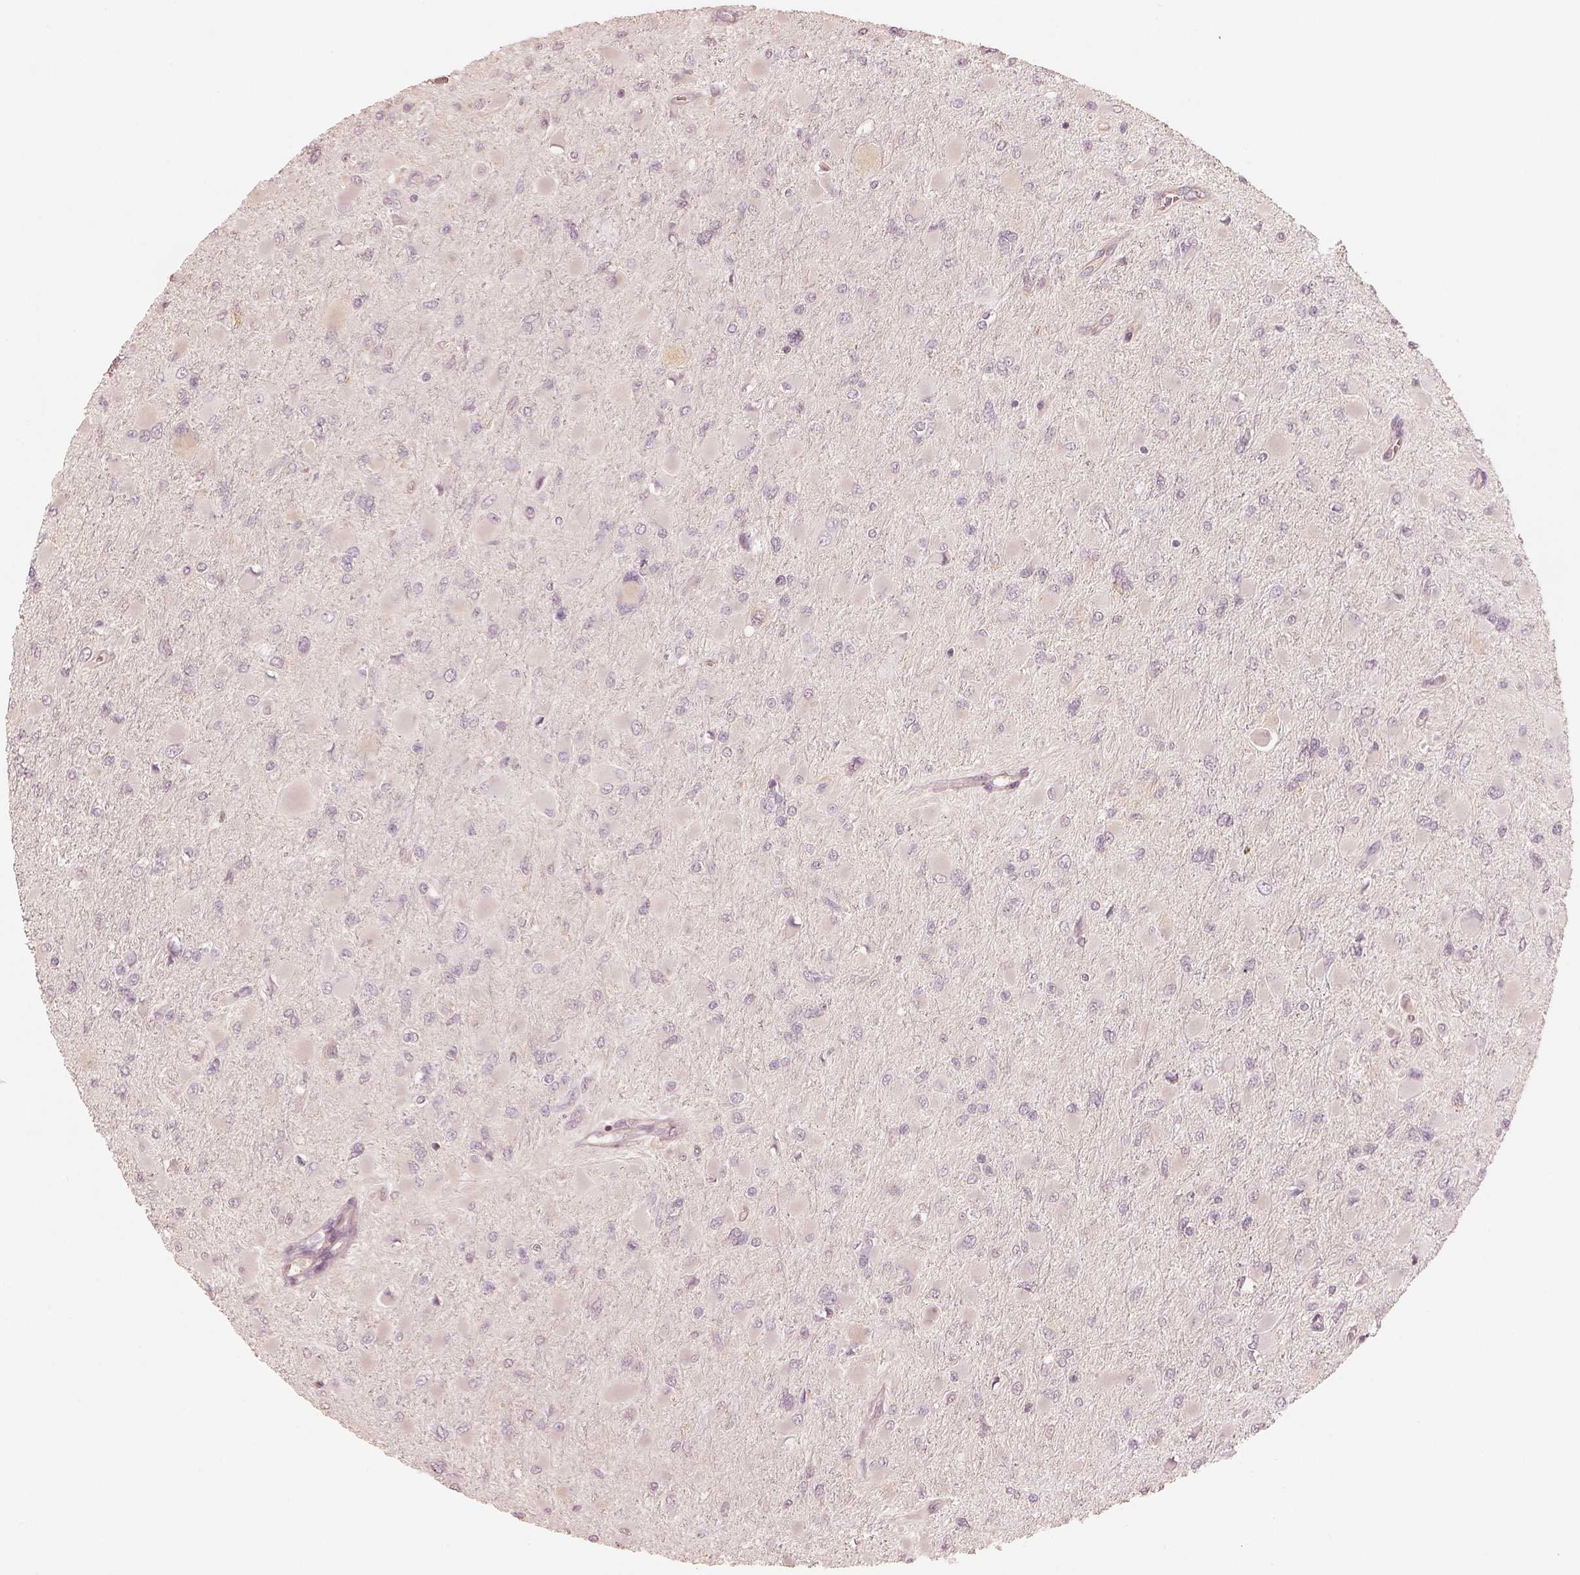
{"staining": {"intensity": "negative", "quantity": "none", "location": "none"}, "tissue": "glioma", "cell_type": "Tumor cells", "image_type": "cancer", "snomed": [{"axis": "morphology", "description": "Glioma, malignant, High grade"}, {"axis": "topography", "description": "Cerebral cortex"}], "caption": "Tumor cells are negative for brown protein staining in glioma.", "gene": "GORASP2", "patient": {"sex": "female", "age": 36}}